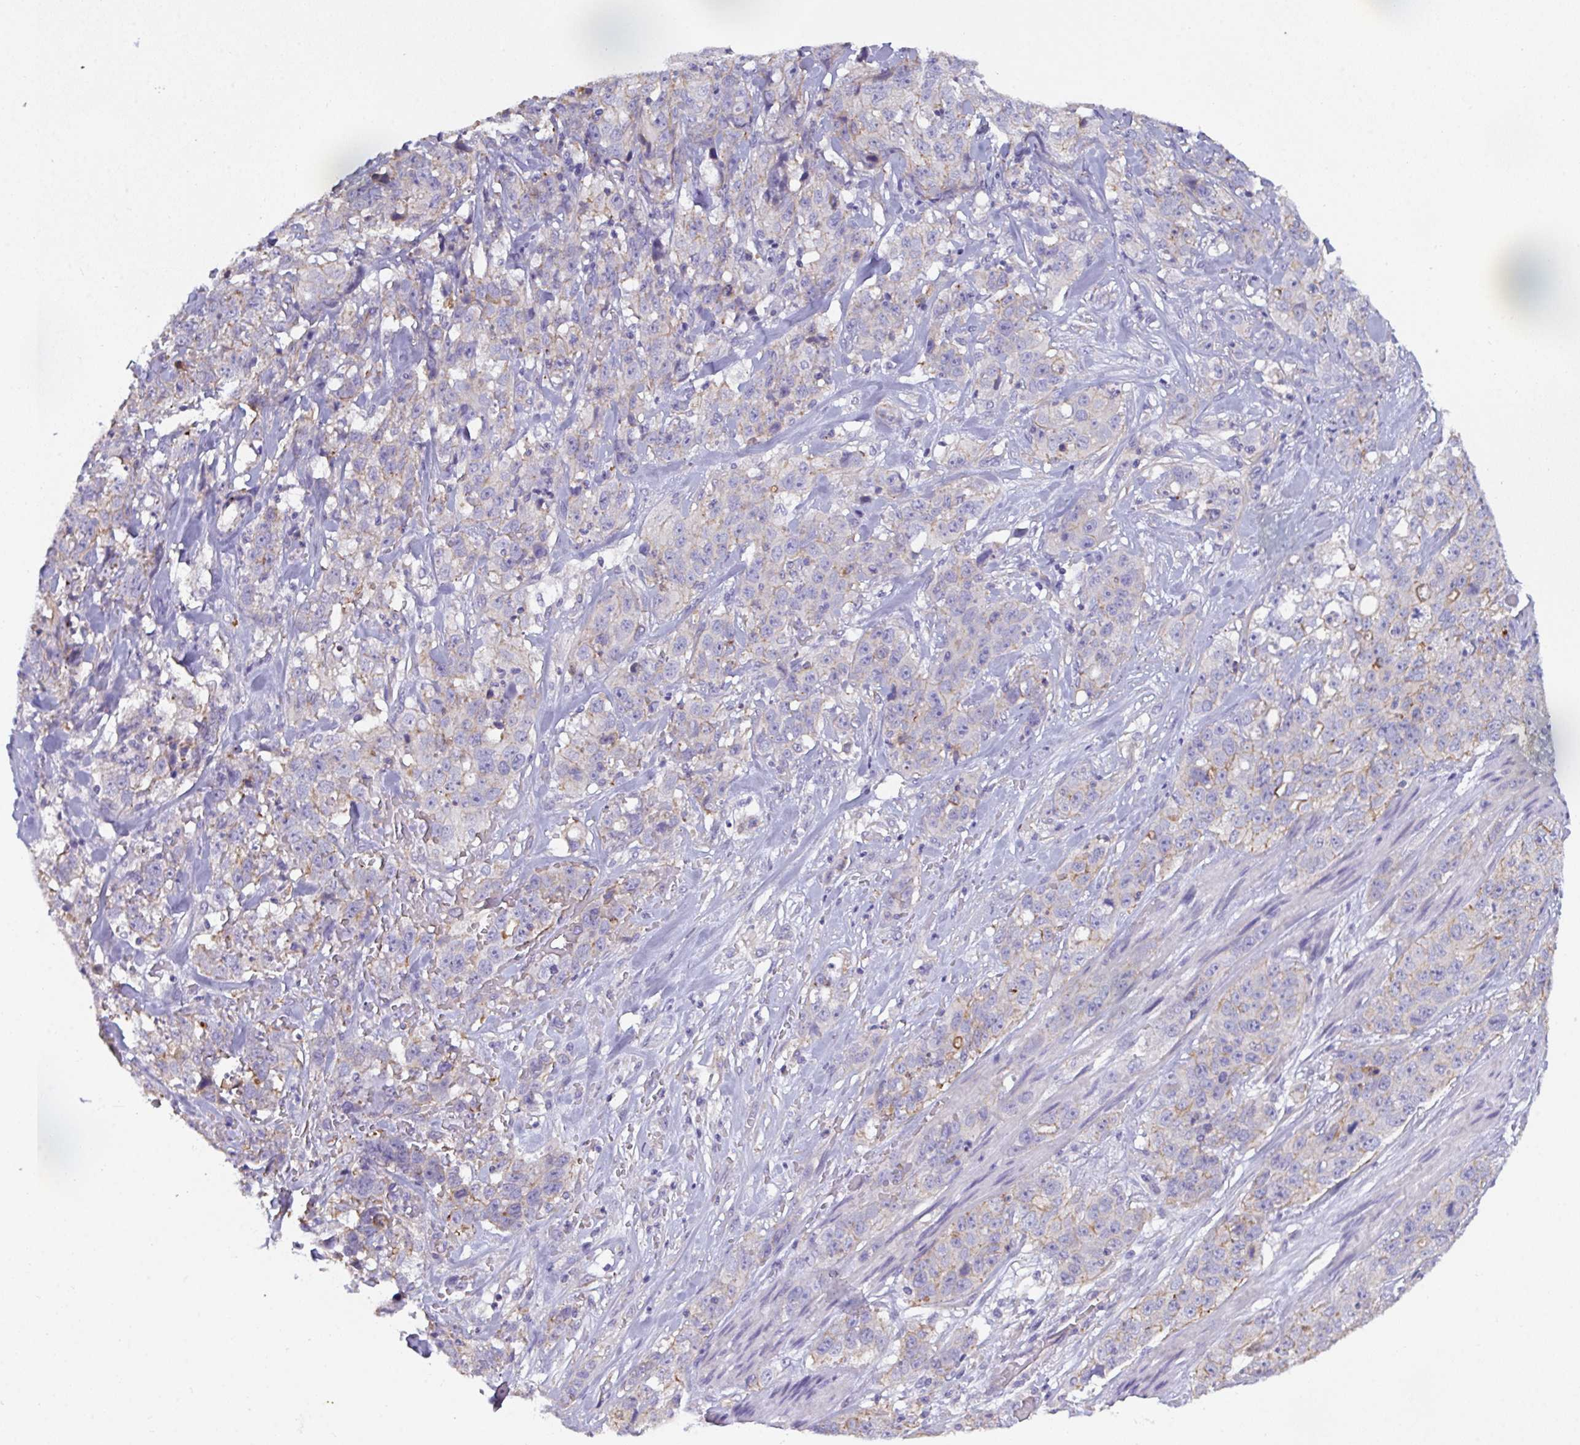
{"staining": {"intensity": "weak", "quantity": "<25%", "location": "cytoplasmic/membranous"}, "tissue": "stomach cancer", "cell_type": "Tumor cells", "image_type": "cancer", "snomed": [{"axis": "morphology", "description": "Adenocarcinoma, NOS"}, {"axis": "topography", "description": "Stomach"}], "caption": "Stomach cancer was stained to show a protein in brown. There is no significant staining in tumor cells. (Brightfield microscopy of DAB (3,3'-diaminobenzidine) immunohistochemistry at high magnification).", "gene": "SLC66A1", "patient": {"sex": "male", "age": 48}}